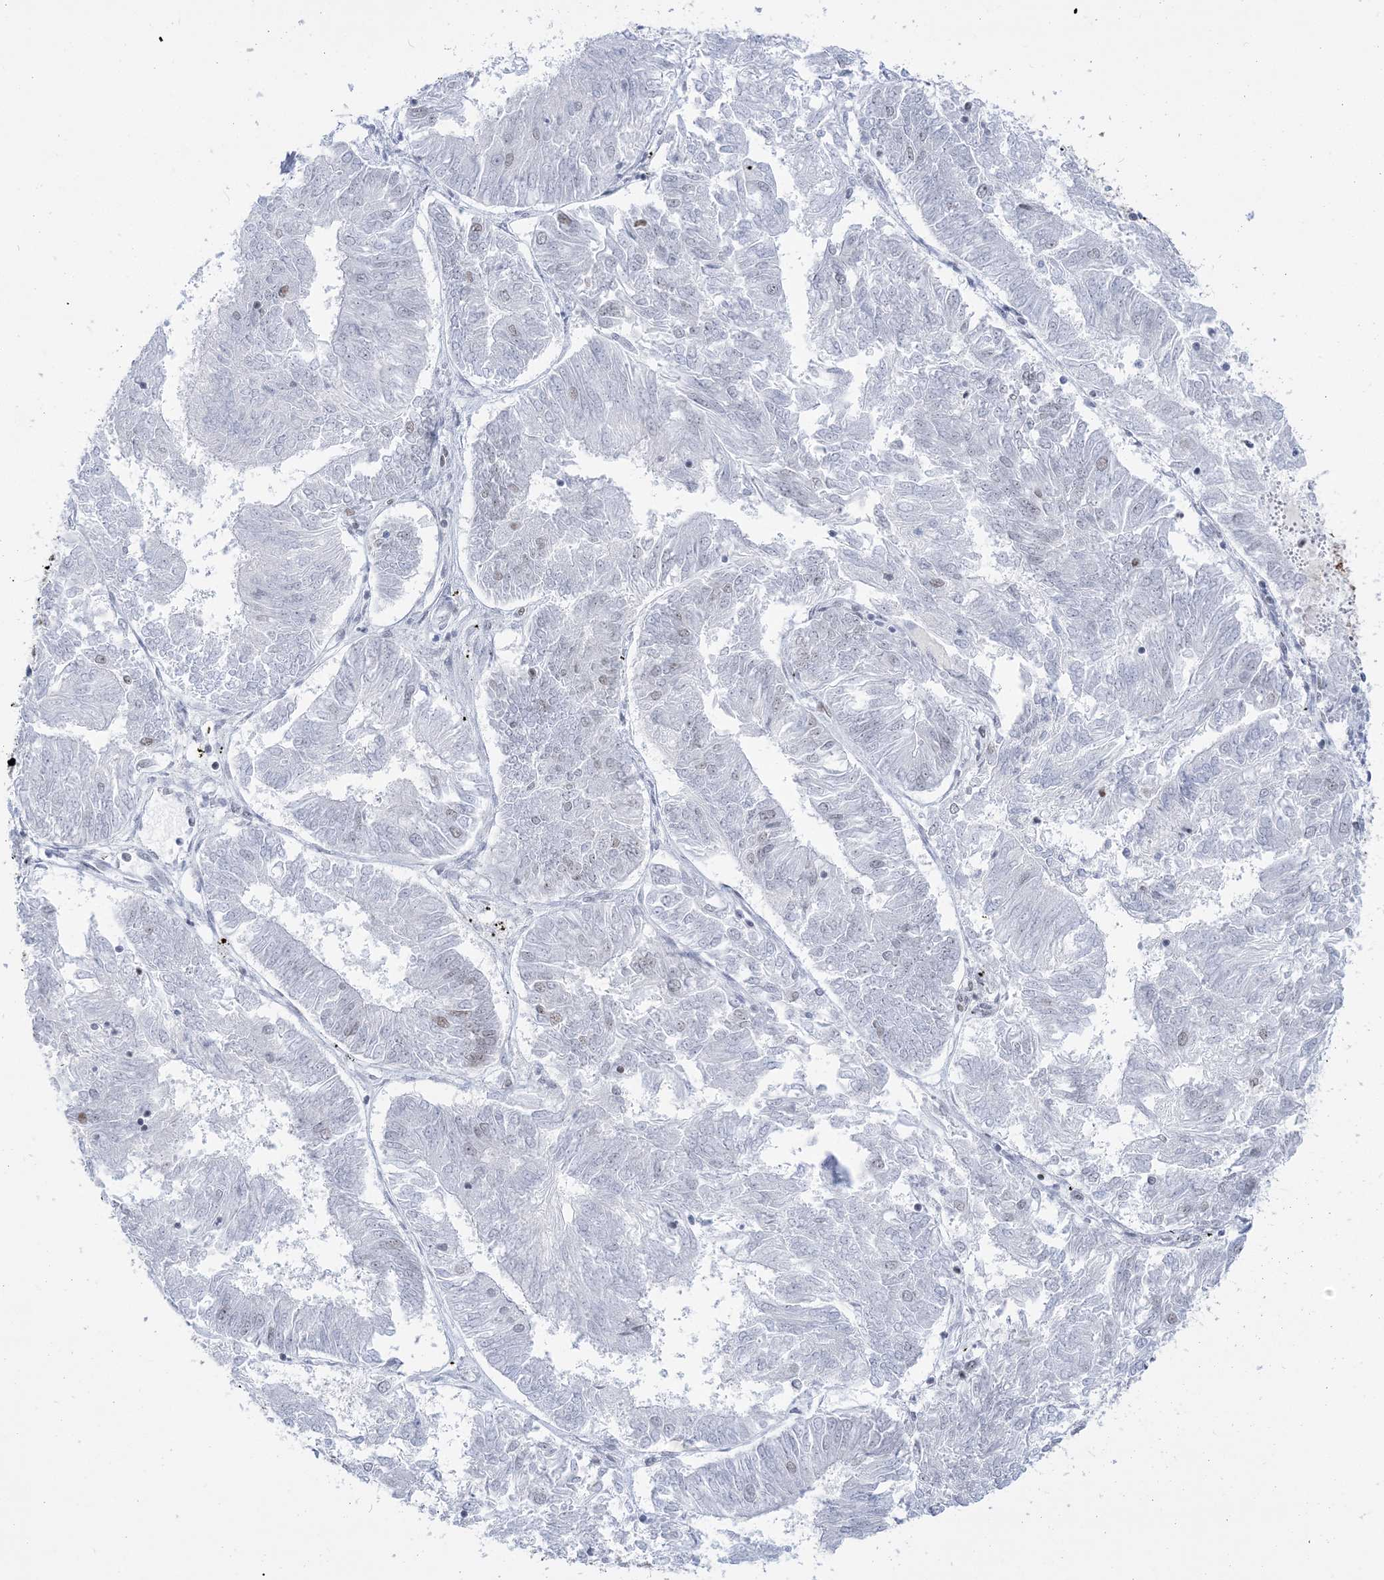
{"staining": {"intensity": "negative", "quantity": "none", "location": "none"}, "tissue": "endometrial cancer", "cell_type": "Tumor cells", "image_type": "cancer", "snomed": [{"axis": "morphology", "description": "Adenocarcinoma, NOS"}, {"axis": "topography", "description": "Endometrium"}], "caption": "Tumor cells show no significant staining in endometrial adenocarcinoma.", "gene": "DDX21", "patient": {"sex": "female", "age": 58}}